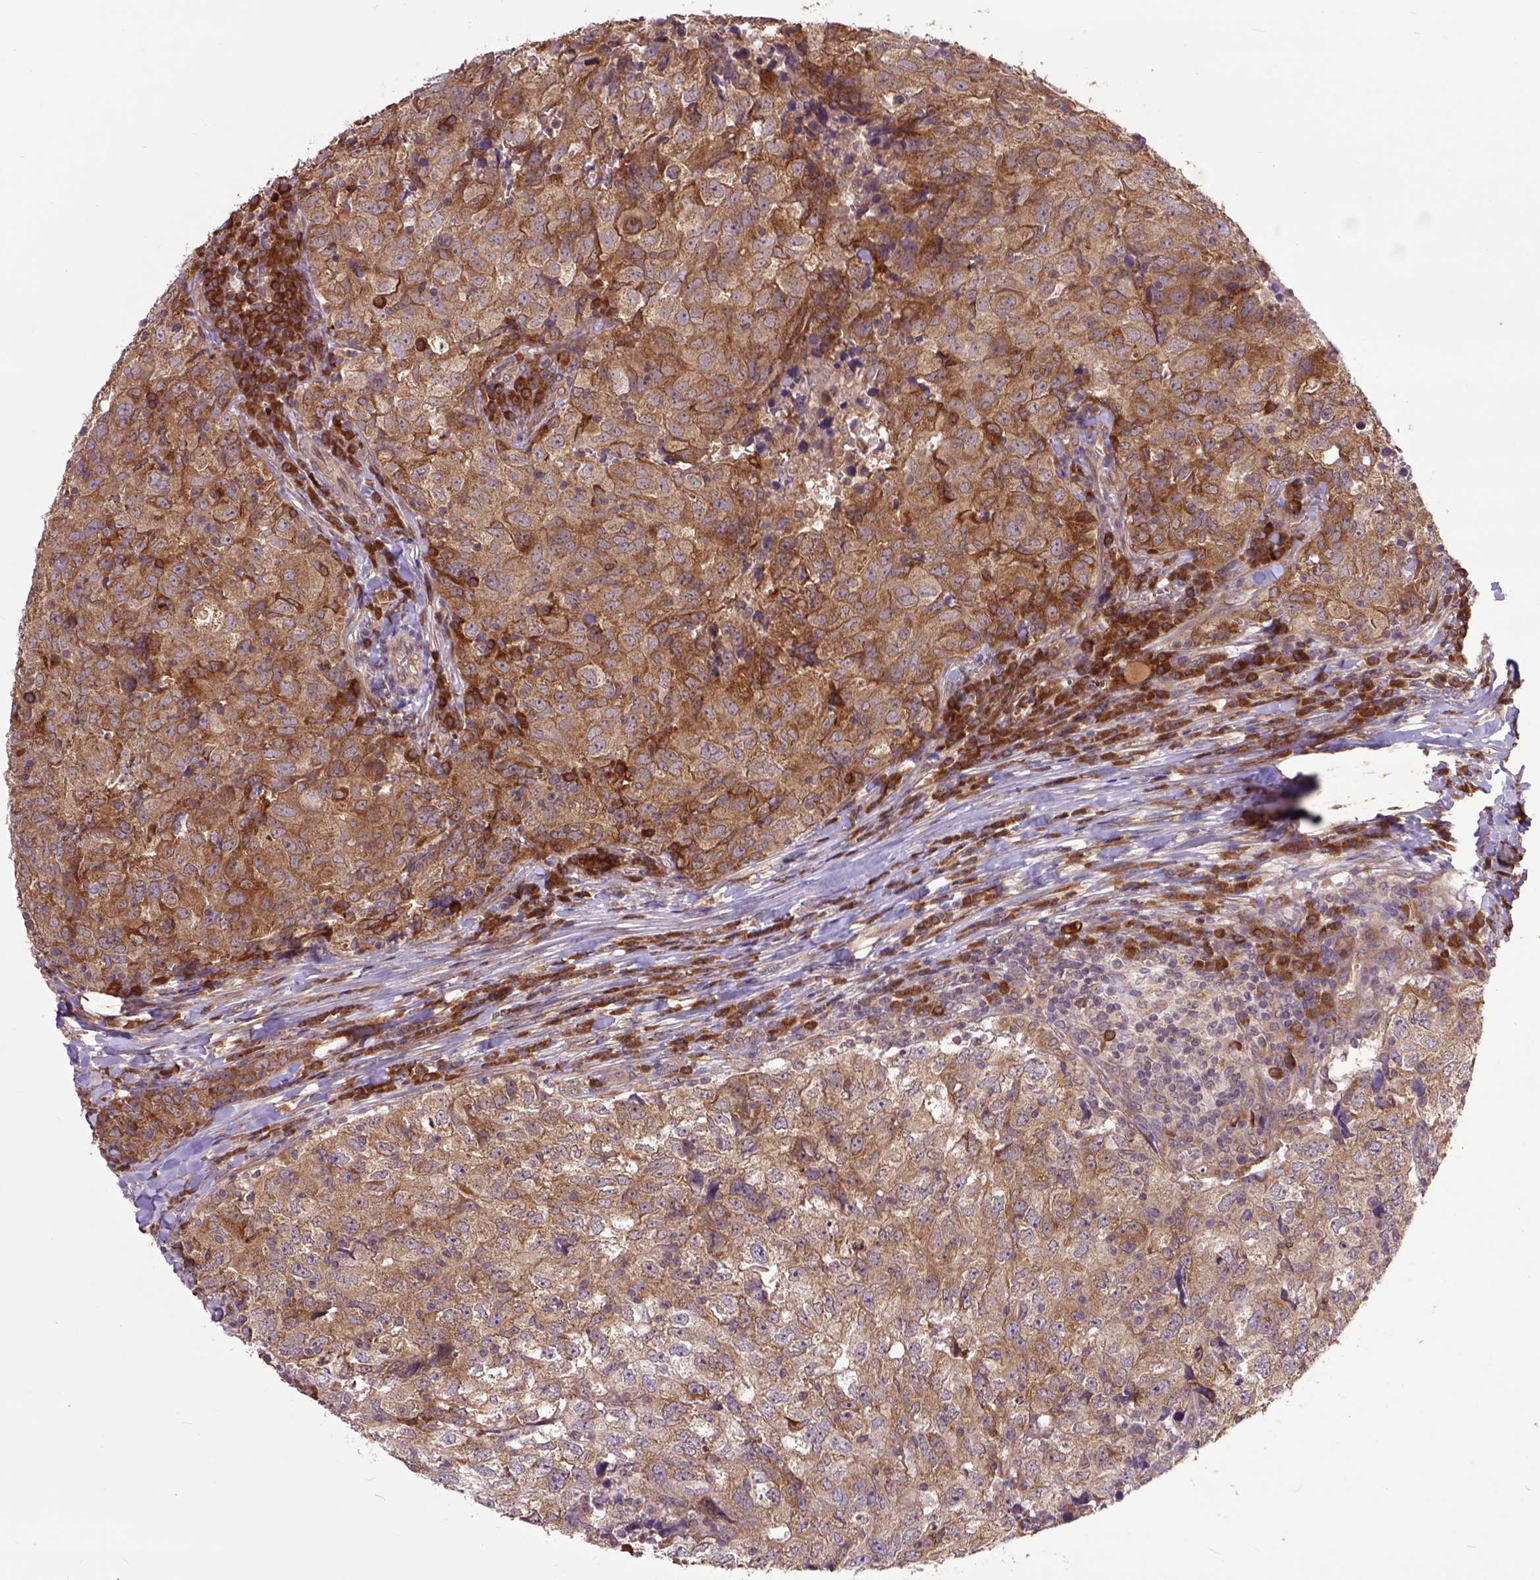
{"staining": {"intensity": "strong", "quantity": ">75%", "location": "cytoplasmic/membranous"}, "tissue": "breast cancer", "cell_type": "Tumor cells", "image_type": "cancer", "snomed": [{"axis": "morphology", "description": "Duct carcinoma"}, {"axis": "topography", "description": "Breast"}], "caption": "The histopathology image exhibits immunohistochemical staining of breast invasive ductal carcinoma. There is strong cytoplasmic/membranous positivity is present in about >75% of tumor cells.", "gene": "ARL1", "patient": {"sex": "female", "age": 30}}